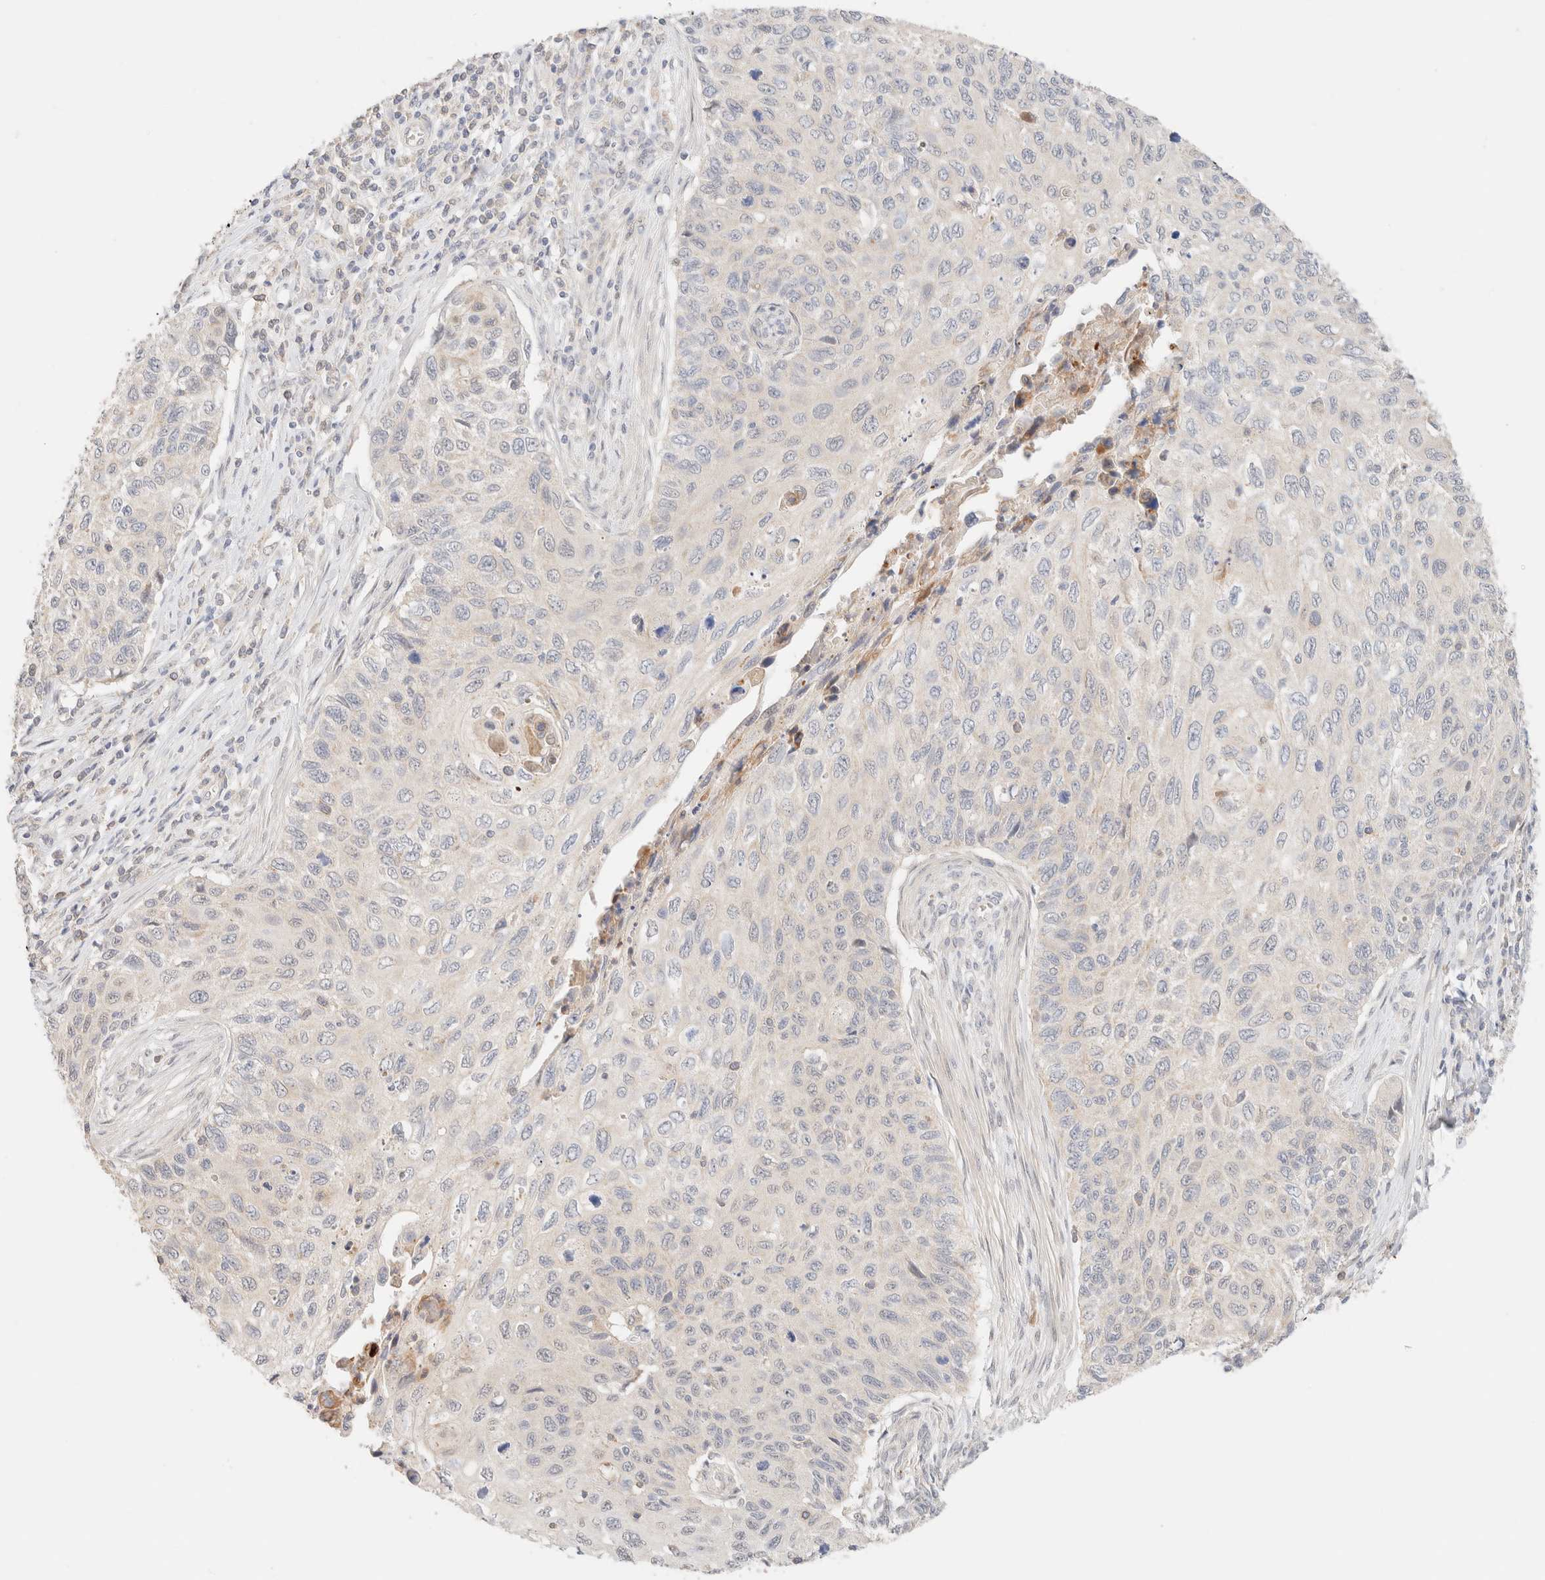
{"staining": {"intensity": "negative", "quantity": "none", "location": "none"}, "tissue": "cervical cancer", "cell_type": "Tumor cells", "image_type": "cancer", "snomed": [{"axis": "morphology", "description": "Squamous cell carcinoma, NOS"}, {"axis": "topography", "description": "Cervix"}], "caption": "Protein analysis of squamous cell carcinoma (cervical) demonstrates no significant positivity in tumor cells.", "gene": "SGSM2", "patient": {"sex": "female", "age": 70}}